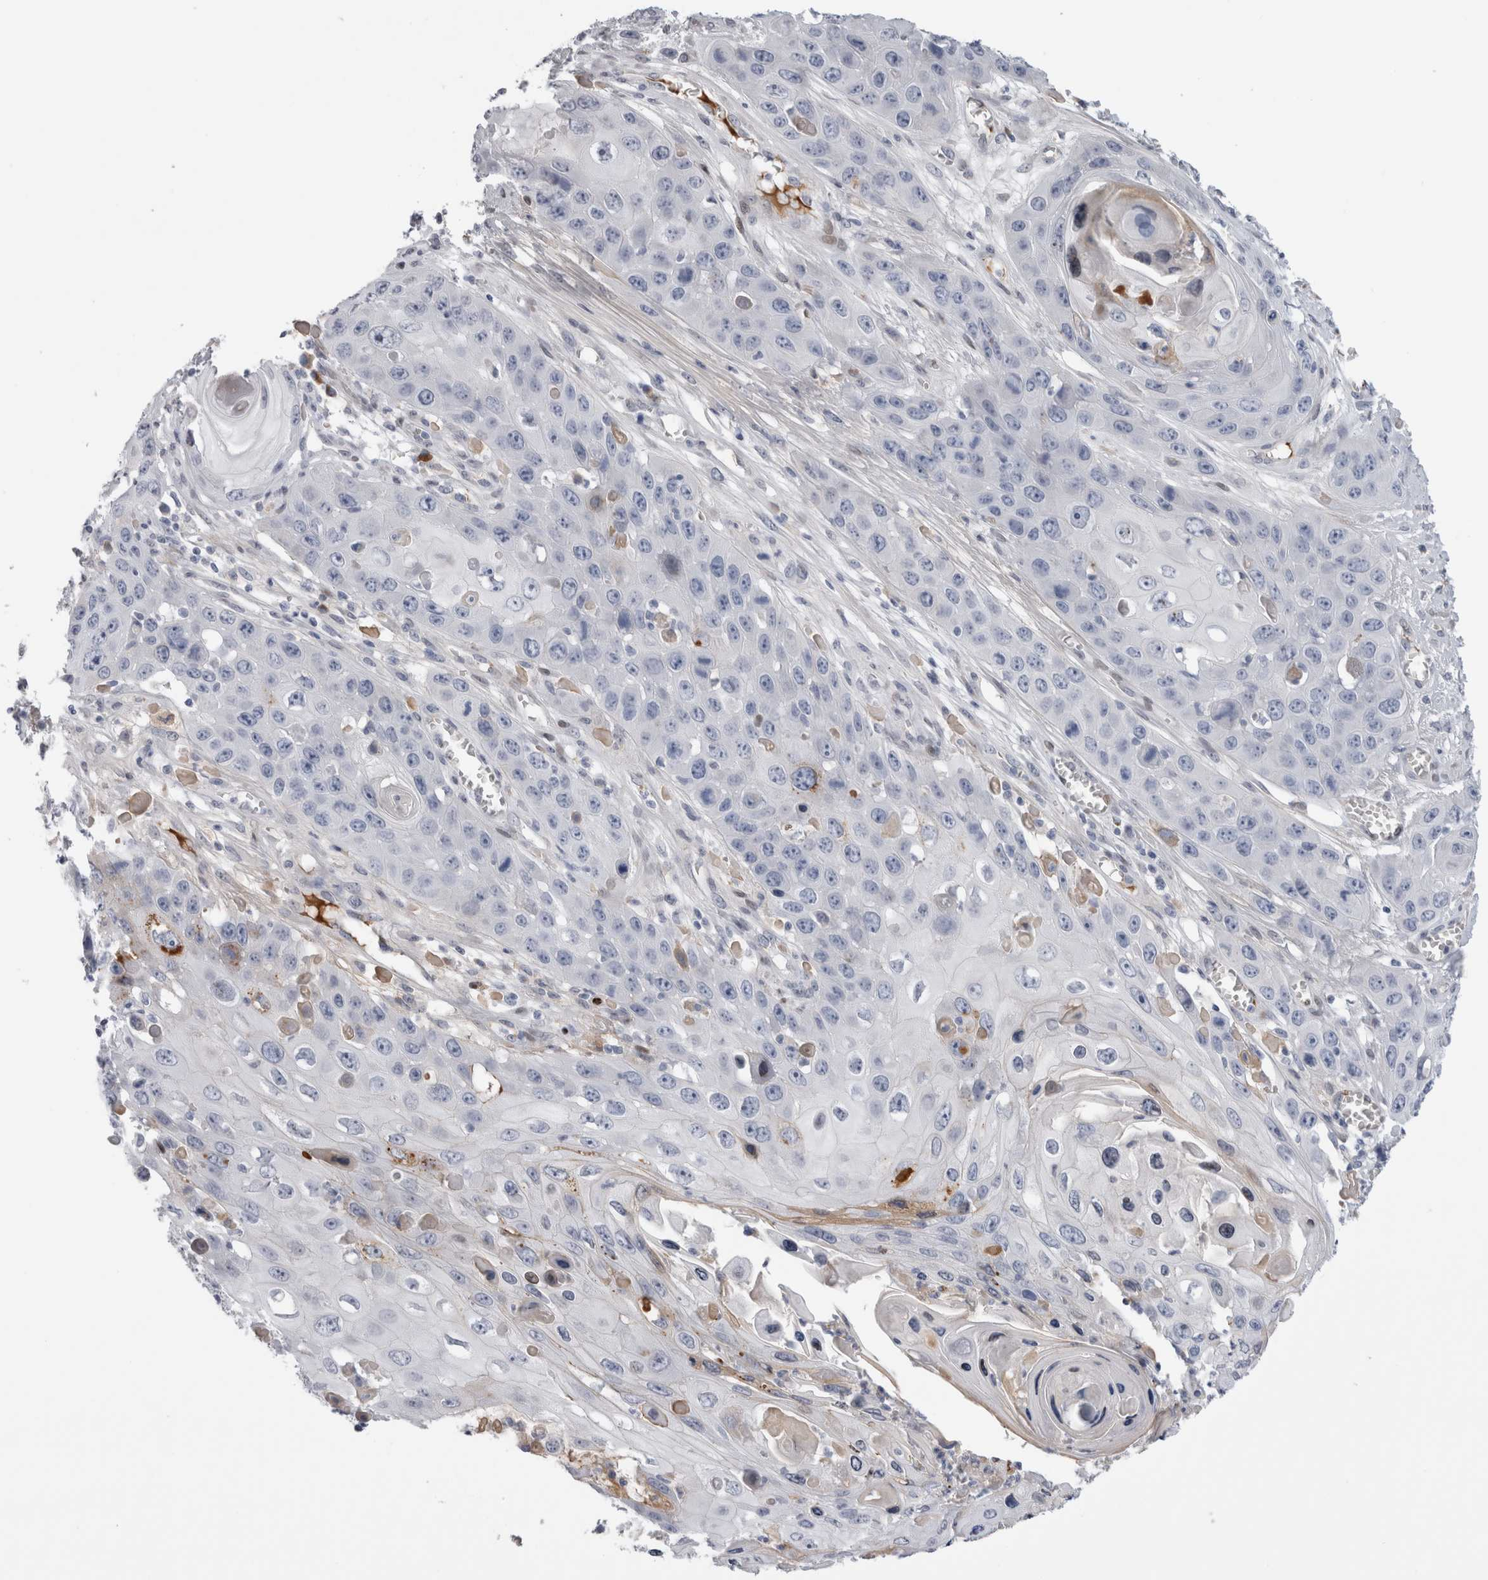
{"staining": {"intensity": "negative", "quantity": "none", "location": "none"}, "tissue": "skin cancer", "cell_type": "Tumor cells", "image_type": "cancer", "snomed": [{"axis": "morphology", "description": "Squamous cell carcinoma, NOS"}, {"axis": "topography", "description": "Skin"}], "caption": "The micrograph demonstrates no significant expression in tumor cells of squamous cell carcinoma (skin).", "gene": "DMTN", "patient": {"sex": "male", "age": 55}}